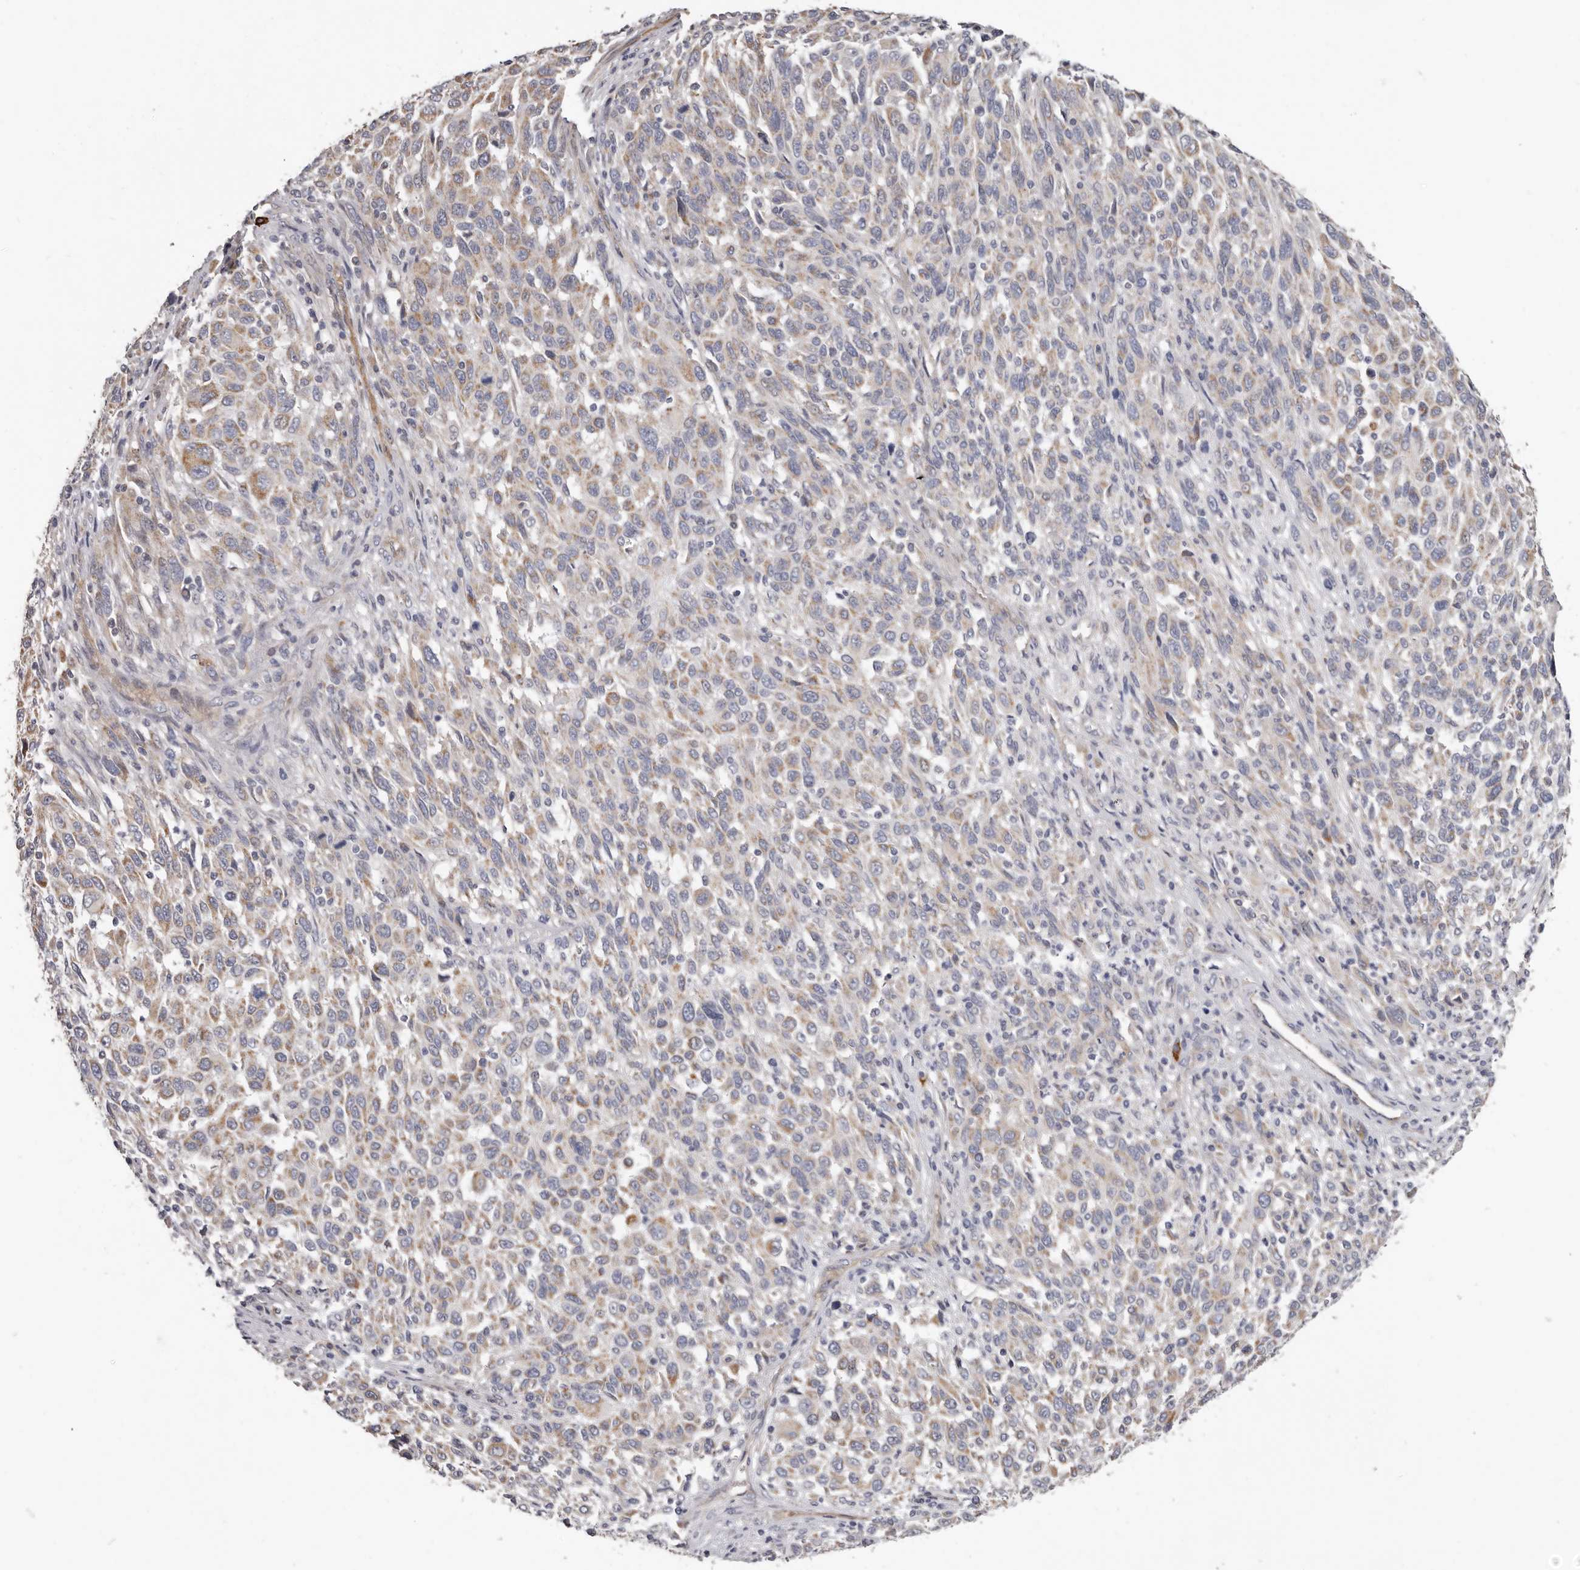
{"staining": {"intensity": "weak", "quantity": "25%-75%", "location": "cytoplasmic/membranous"}, "tissue": "melanoma", "cell_type": "Tumor cells", "image_type": "cancer", "snomed": [{"axis": "morphology", "description": "Malignant melanoma, Metastatic site"}, {"axis": "topography", "description": "Lymph node"}], "caption": "Immunohistochemical staining of human malignant melanoma (metastatic site) reveals low levels of weak cytoplasmic/membranous expression in approximately 25%-75% of tumor cells.", "gene": "SPTA1", "patient": {"sex": "male", "age": 61}}